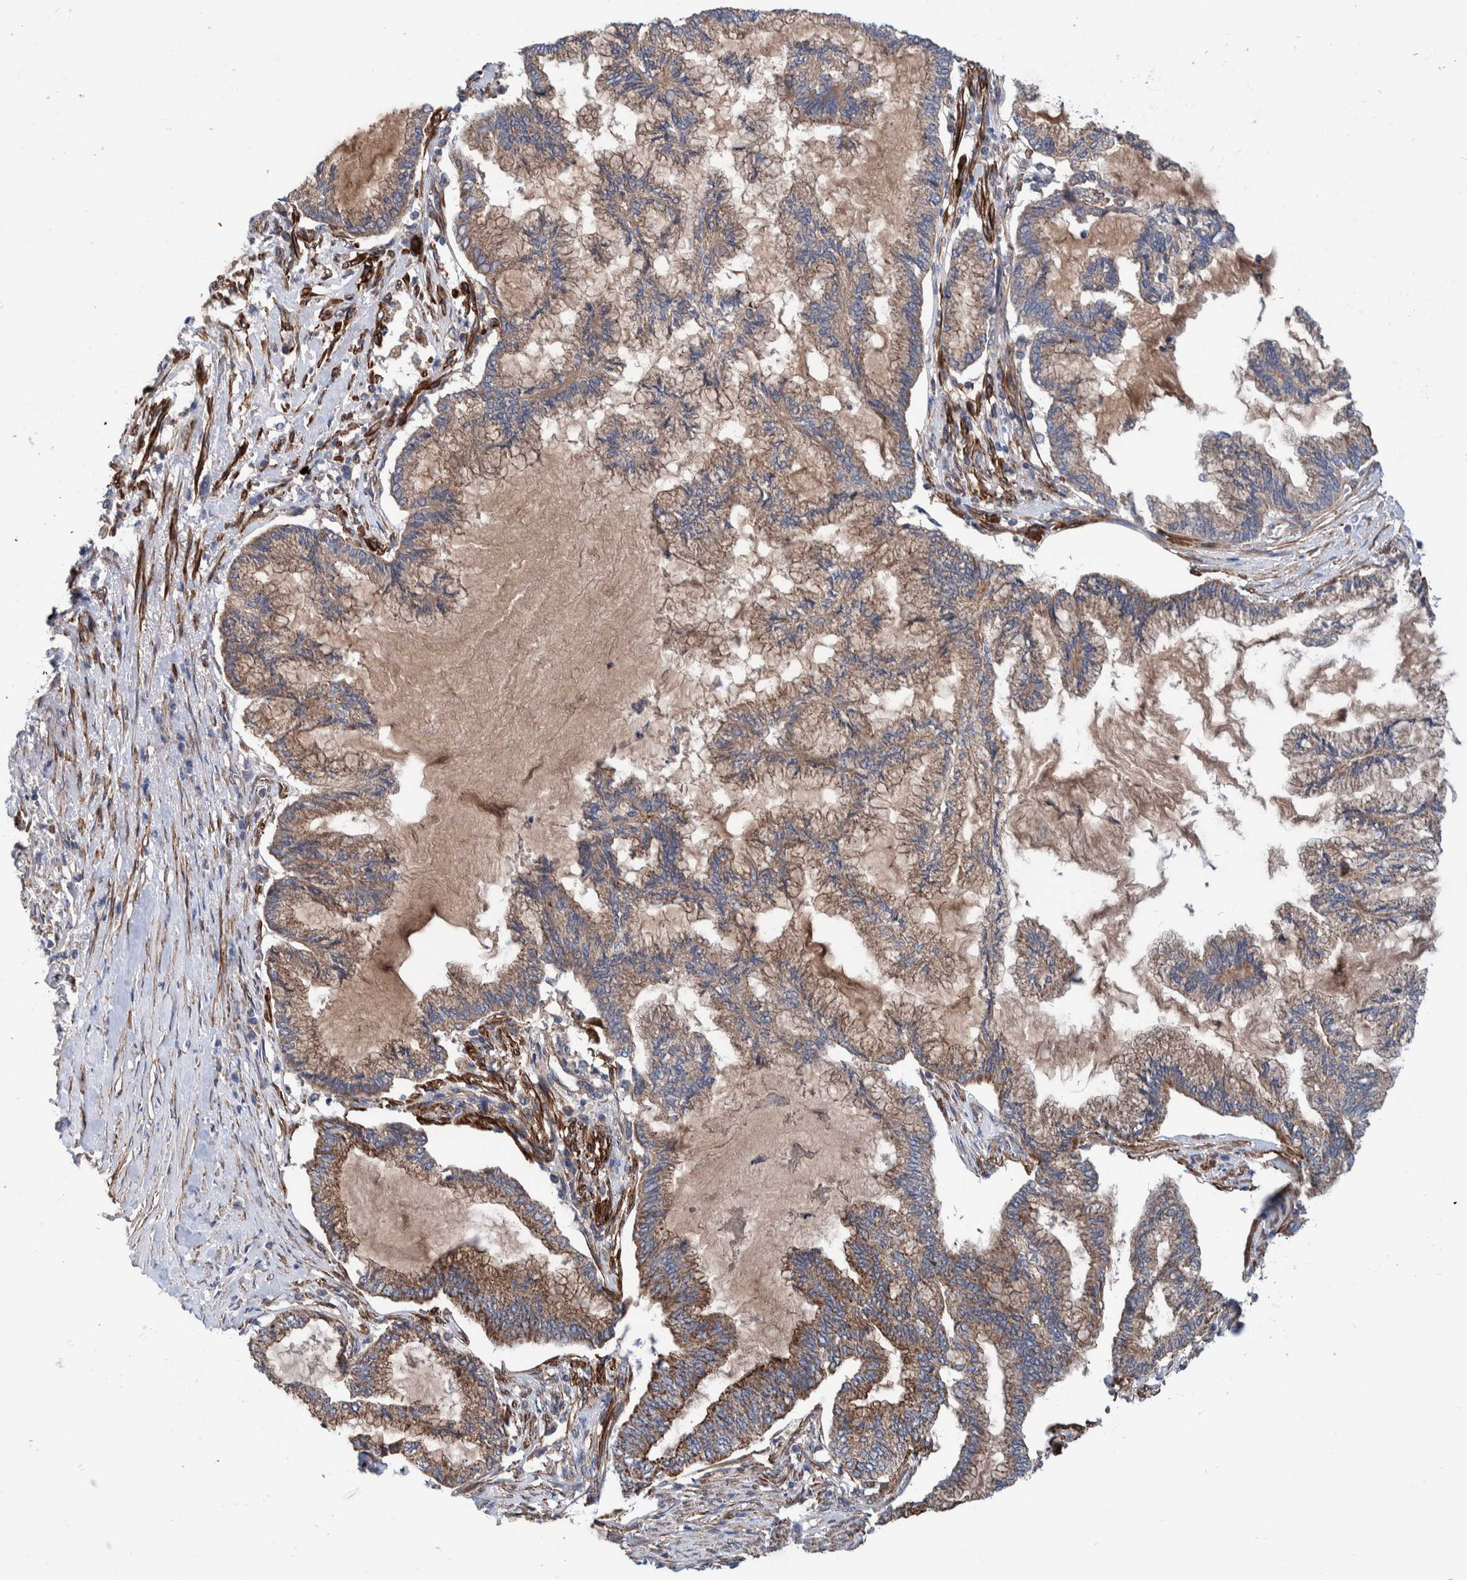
{"staining": {"intensity": "moderate", "quantity": ">75%", "location": "cytoplasmic/membranous"}, "tissue": "endometrial cancer", "cell_type": "Tumor cells", "image_type": "cancer", "snomed": [{"axis": "morphology", "description": "Adenocarcinoma, NOS"}, {"axis": "topography", "description": "Endometrium"}], "caption": "The immunohistochemical stain labels moderate cytoplasmic/membranous expression in tumor cells of endometrial cancer tissue.", "gene": "SLC25A10", "patient": {"sex": "female", "age": 86}}